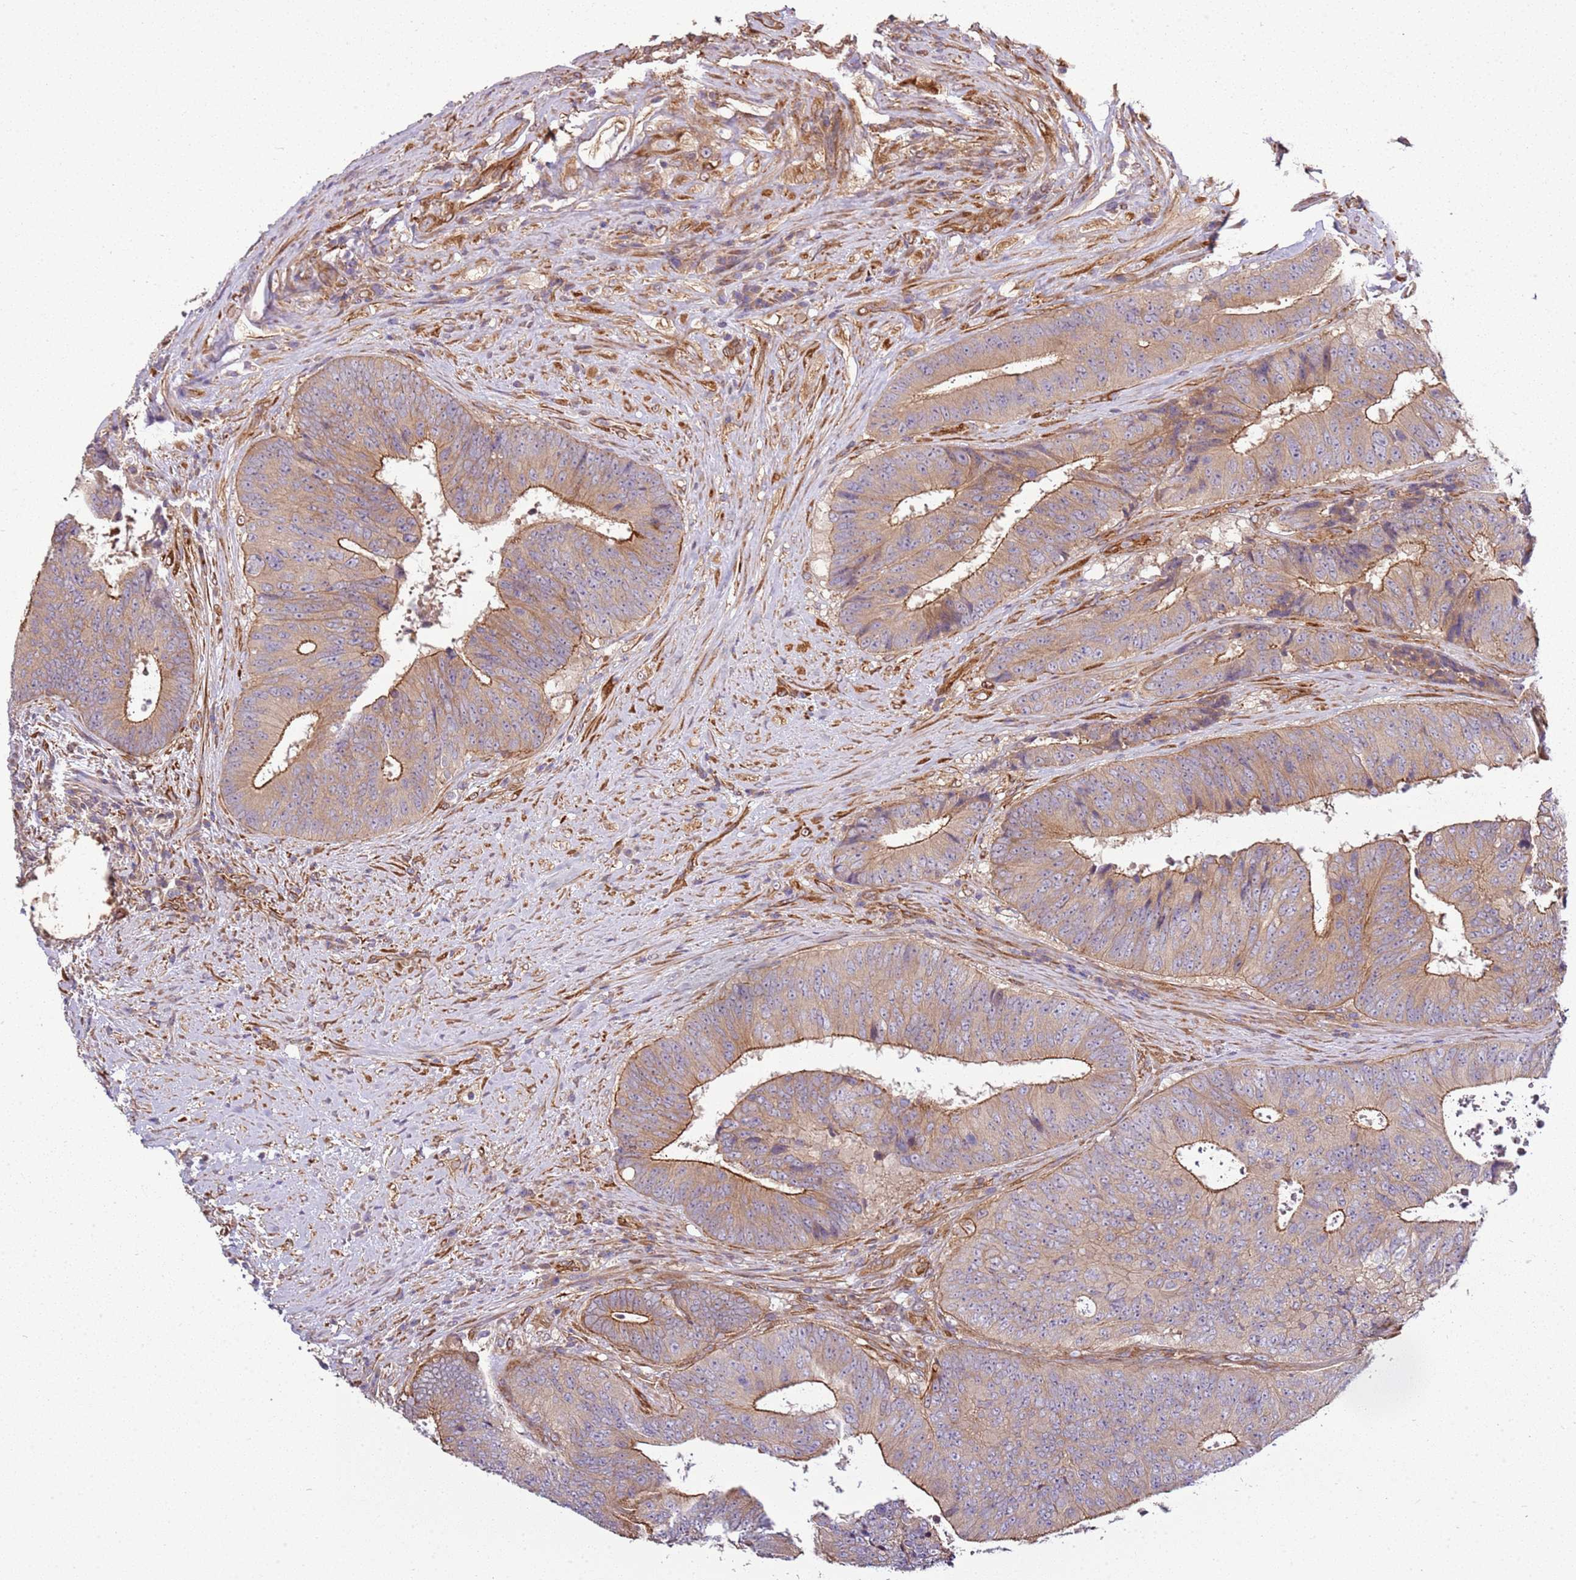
{"staining": {"intensity": "moderate", "quantity": ">75%", "location": "cytoplasmic/membranous"}, "tissue": "colorectal cancer", "cell_type": "Tumor cells", "image_type": "cancer", "snomed": [{"axis": "morphology", "description": "Adenocarcinoma, NOS"}, {"axis": "topography", "description": "Rectum"}], "caption": "A photomicrograph showing moderate cytoplasmic/membranous staining in approximately >75% of tumor cells in adenocarcinoma (colorectal), as visualized by brown immunohistochemical staining.", "gene": "GNL1", "patient": {"sex": "male", "age": 72}}